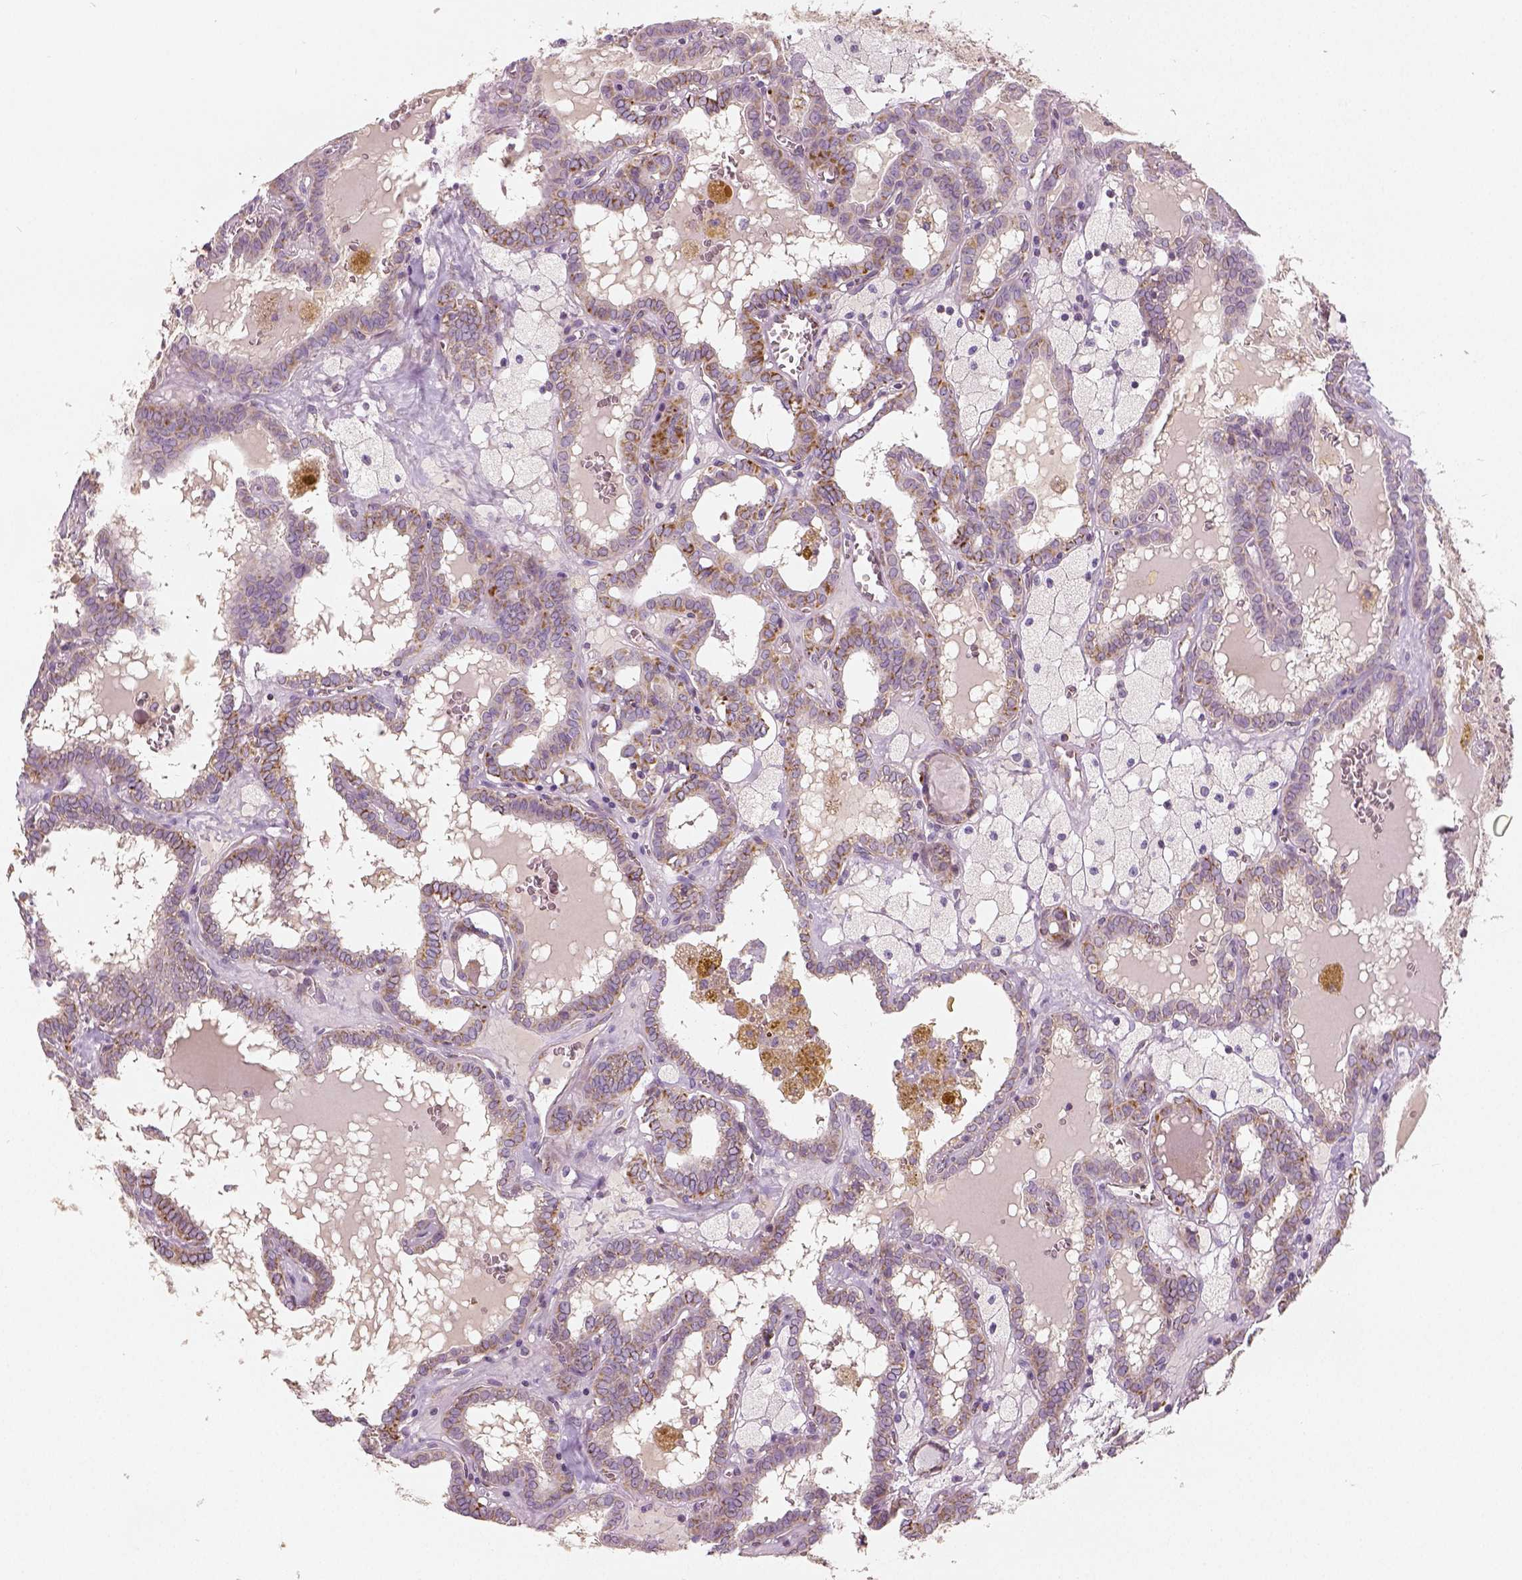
{"staining": {"intensity": "moderate", "quantity": "25%-75%", "location": "cytoplasmic/membranous"}, "tissue": "thyroid cancer", "cell_type": "Tumor cells", "image_type": "cancer", "snomed": [{"axis": "morphology", "description": "Papillary adenocarcinoma, NOS"}, {"axis": "topography", "description": "Thyroid gland"}], "caption": "Thyroid cancer (papillary adenocarcinoma) stained with IHC reveals moderate cytoplasmic/membranous staining in approximately 25%-75% of tumor cells. The staining was performed using DAB, with brown indicating positive protein expression. Nuclei are stained blue with hematoxylin.", "gene": "PGAM5", "patient": {"sex": "female", "age": 39}}